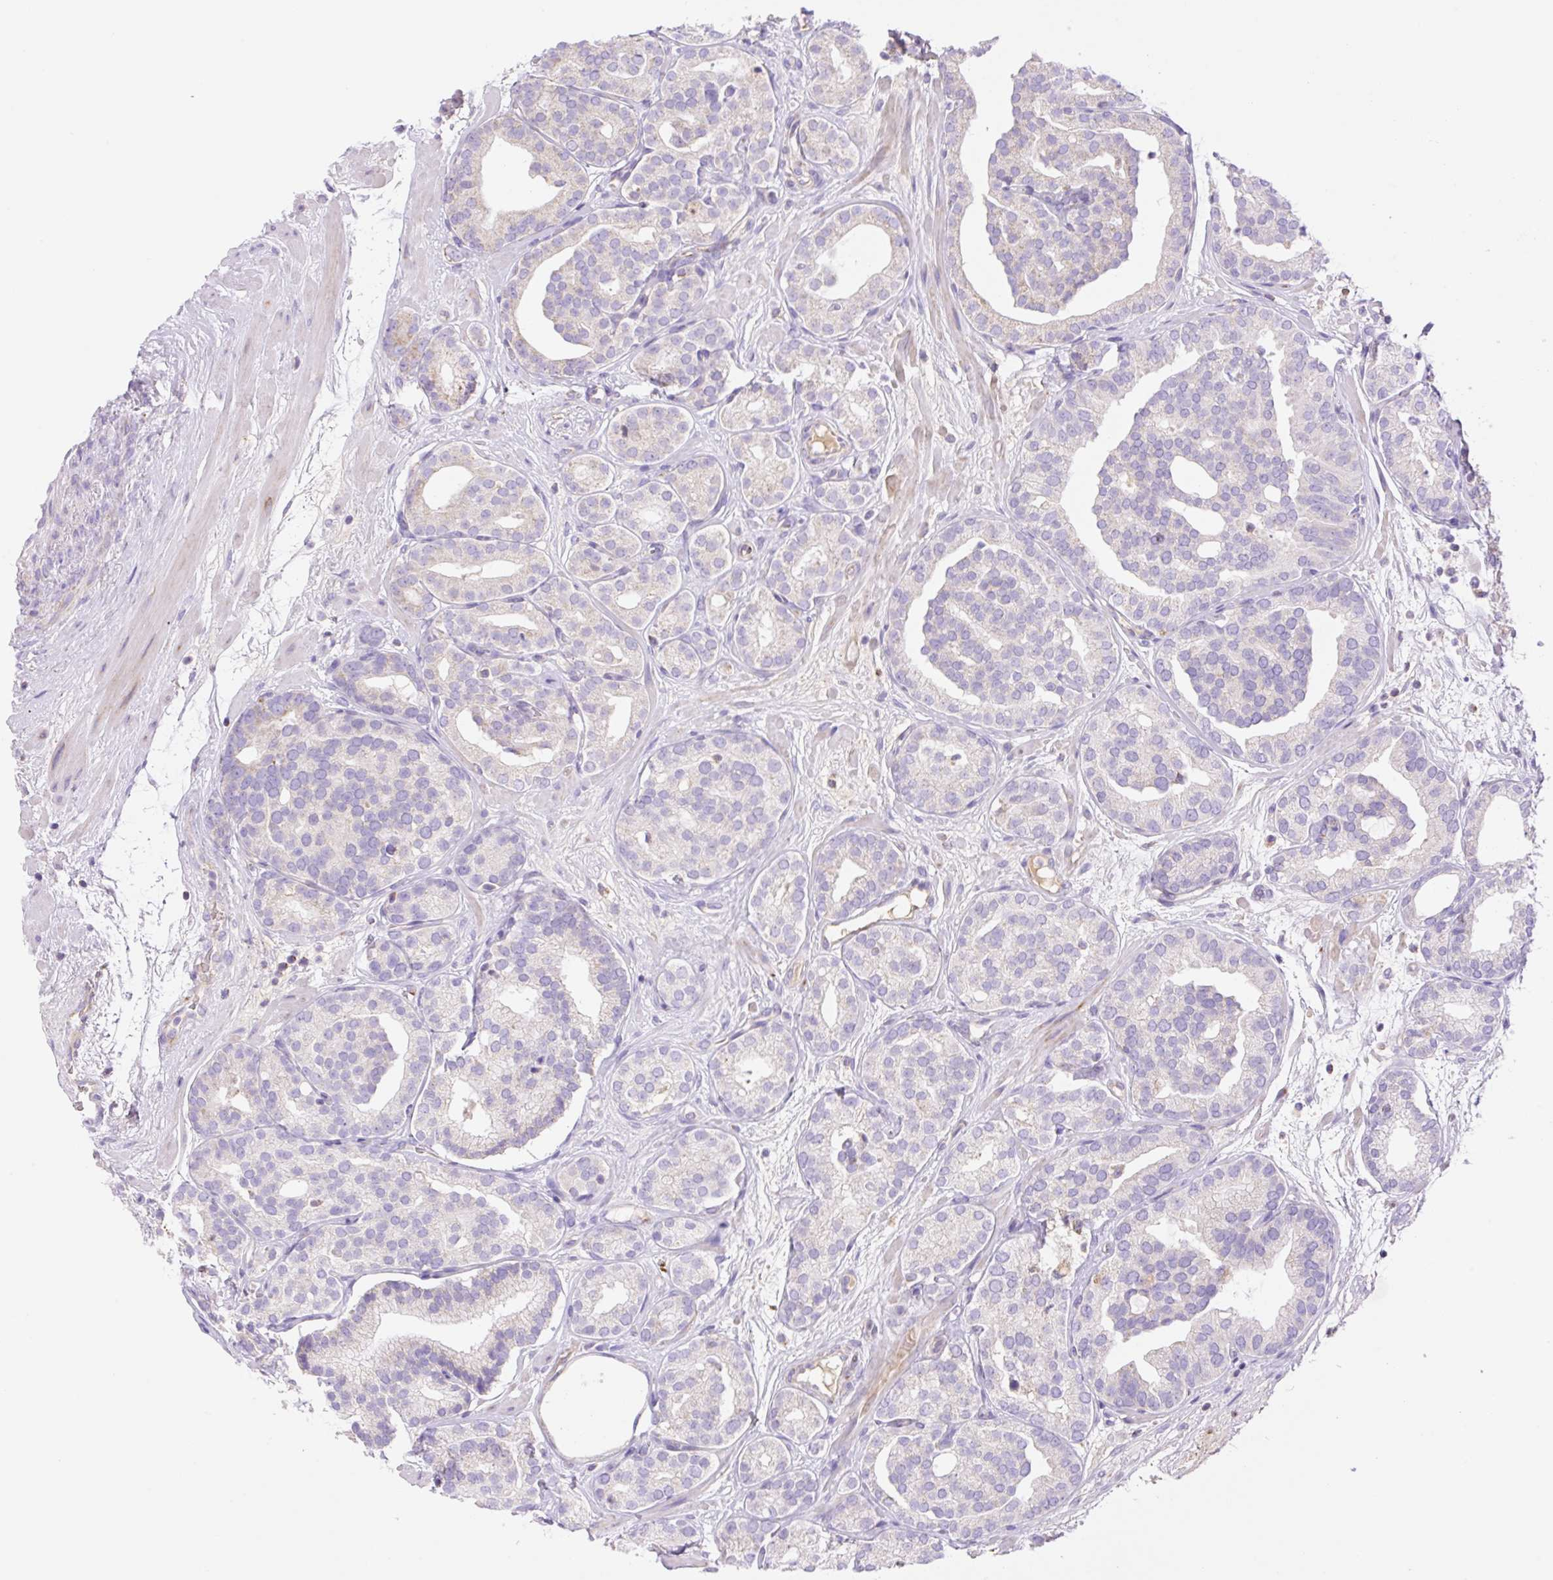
{"staining": {"intensity": "negative", "quantity": "none", "location": "none"}, "tissue": "prostate cancer", "cell_type": "Tumor cells", "image_type": "cancer", "snomed": [{"axis": "morphology", "description": "Adenocarcinoma, High grade"}, {"axis": "topography", "description": "Prostate"}], "caption": "The photomicrograph displays no staining of tumor cells in prostate cancer.", "gene": "ETNK2", "patient": {"sex": "male", "age": 66}}